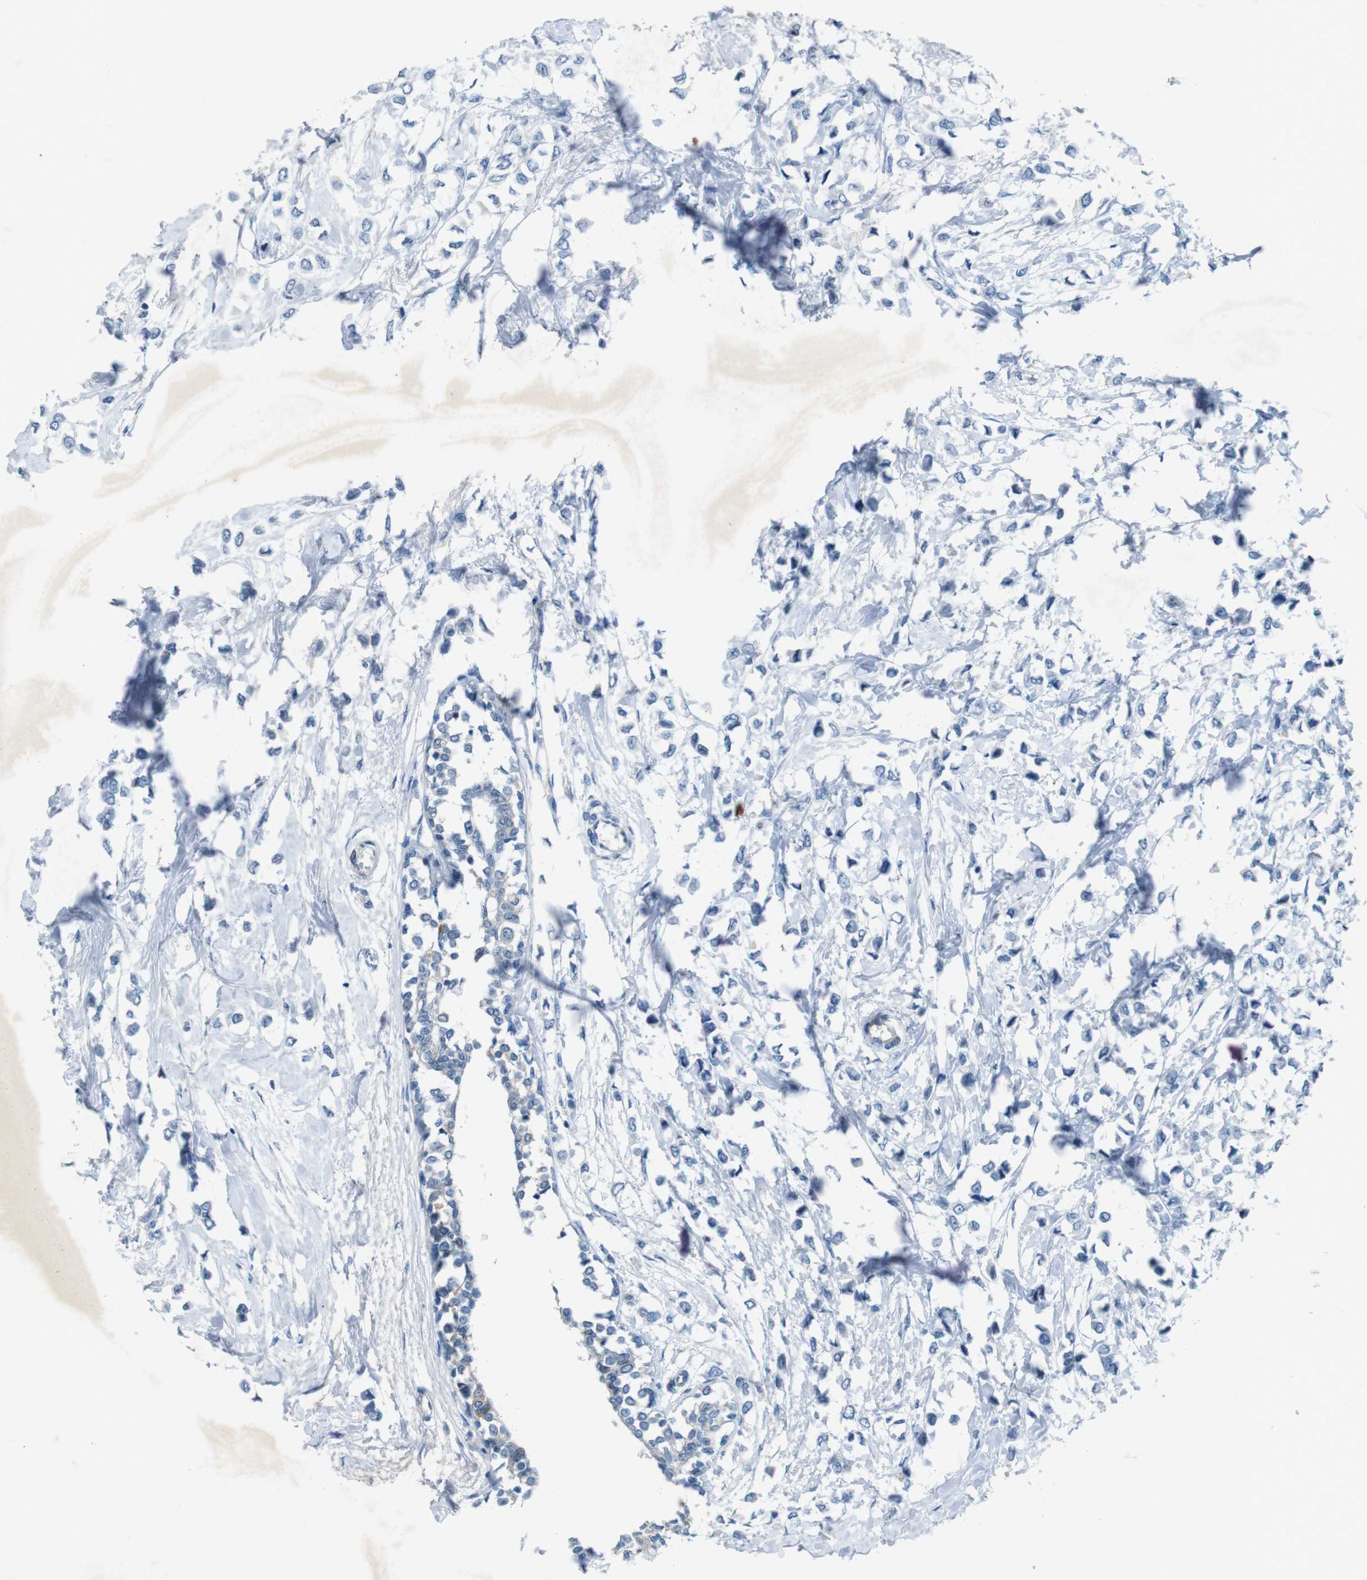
{"staining": {"intensity": "negative", "quantity": "none", "location": "none"}, "tissue": "breast cancer", "cell_type": "Tumor cells", "image_type": "cancer", "snomed": [{"axis": "morphology", "description": "Lobular carcinoma"}, {"axis": "topography", "description": "Breast"}], "caption": "This image is of breast cancer (lobular carcinoma) stained with immunohistochemistry (IHC) to label a protein in brown with the nuclei are counter-stained blue. There is no expression in tumor cells.", "gene": "PVR", "patient": {"sex": "female", "age": 51}}